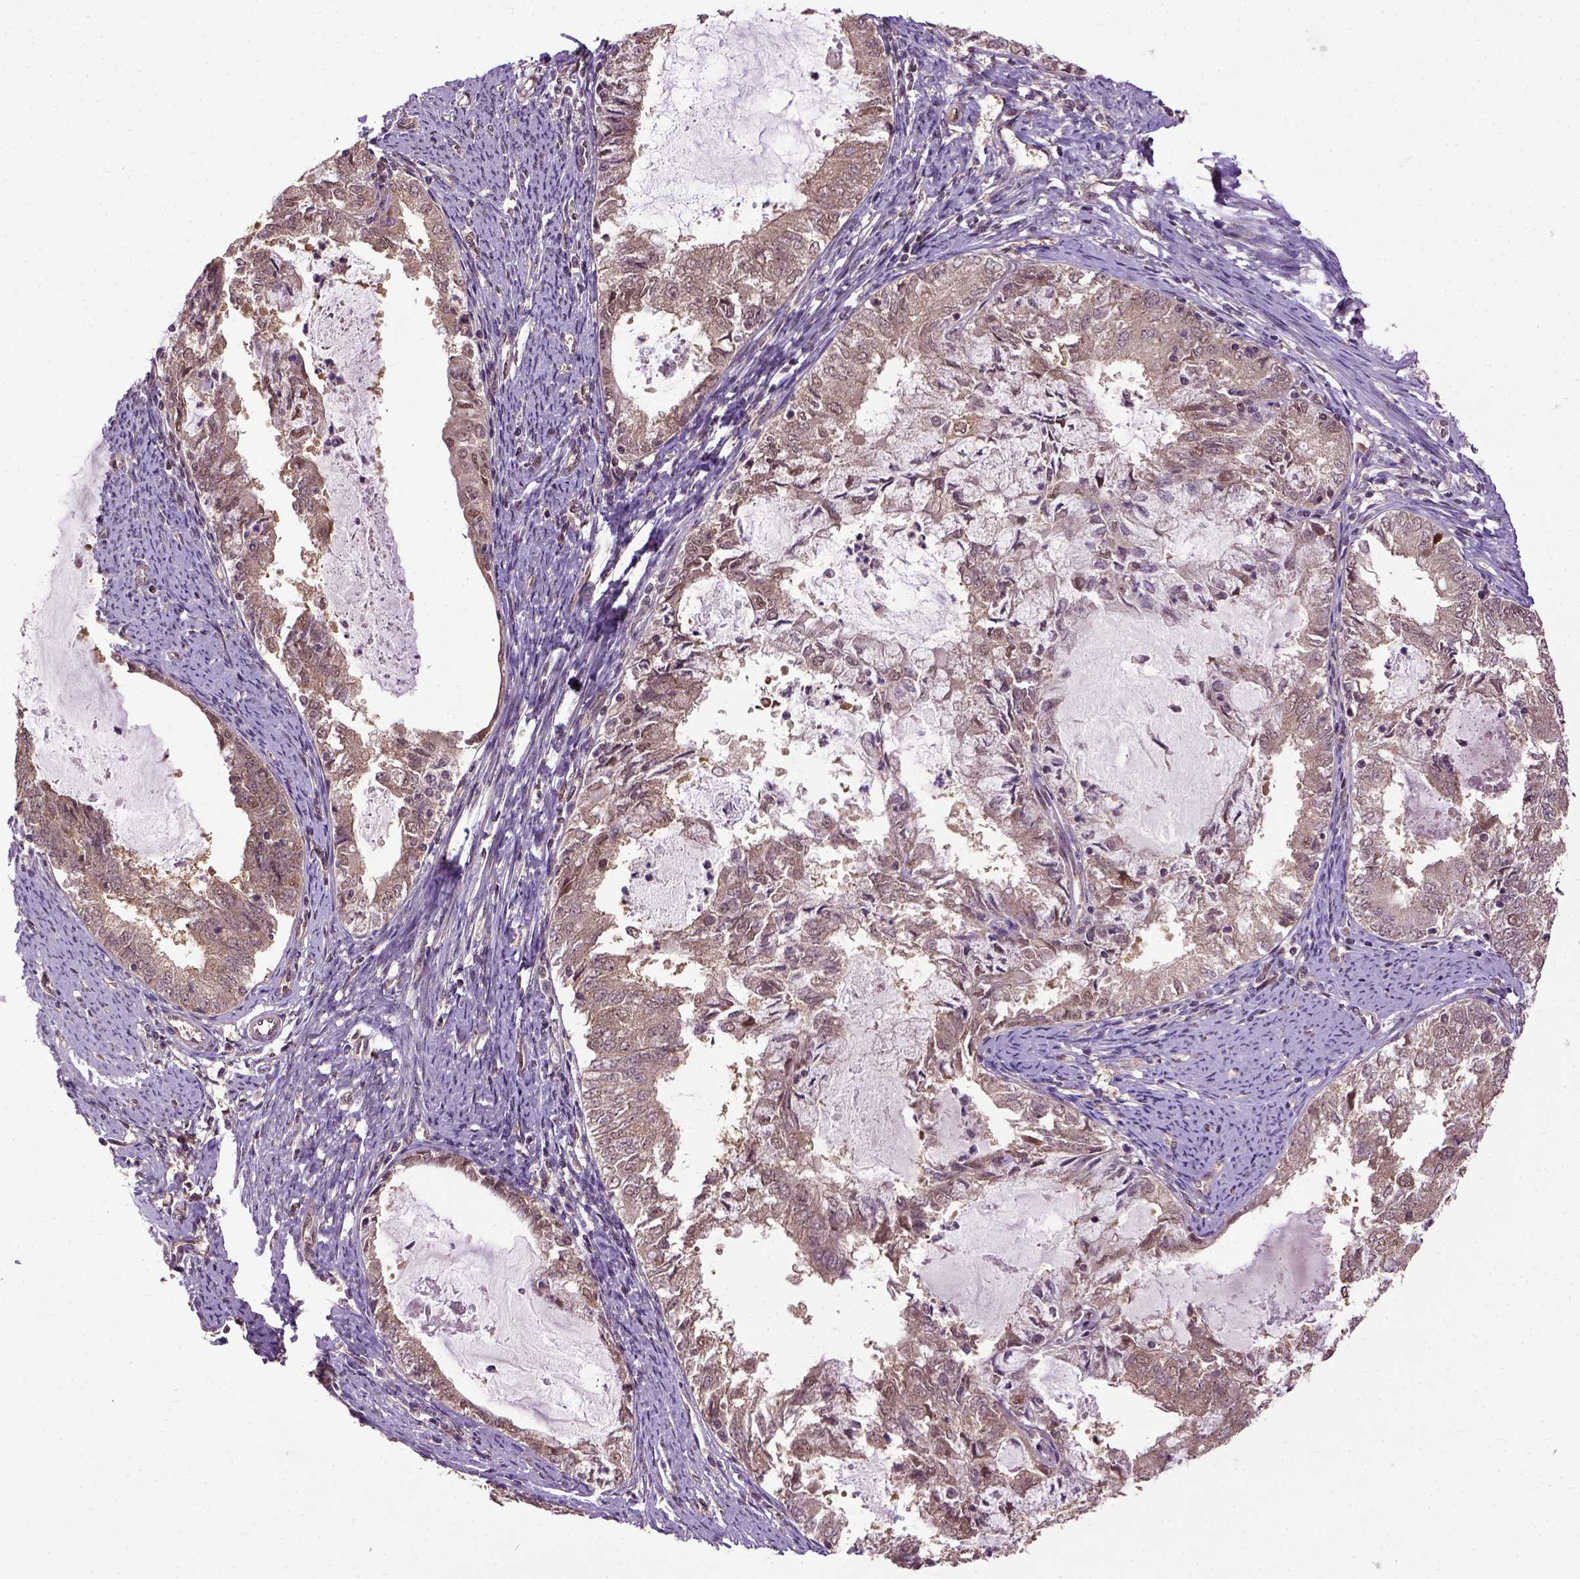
{"staining": {"intensity": "moderate", "quantity": "<25%", "location": "cytoplasmic/membranous,nuclear"}, "tissue": "endometrial cancer", "cell_type": "Tumor cells", "image_type": "cancer", "snomed": [{"axis": "morphology", "description": "Adenocarcinoma, NOS"}, {"axis": "topography", "description": "Endometrium"}], "caption": "The photomicrograph reveals staining of endometrial cancer, revealing moderate cytoplasmic/membranous and nuclear protein positivity (brown color) within tumor cells. Ihc stains the protein of interest in brown and the nuclei are stained blue.", "gene": "UBA3", "patient": {"sex": "female", "age": 57}}